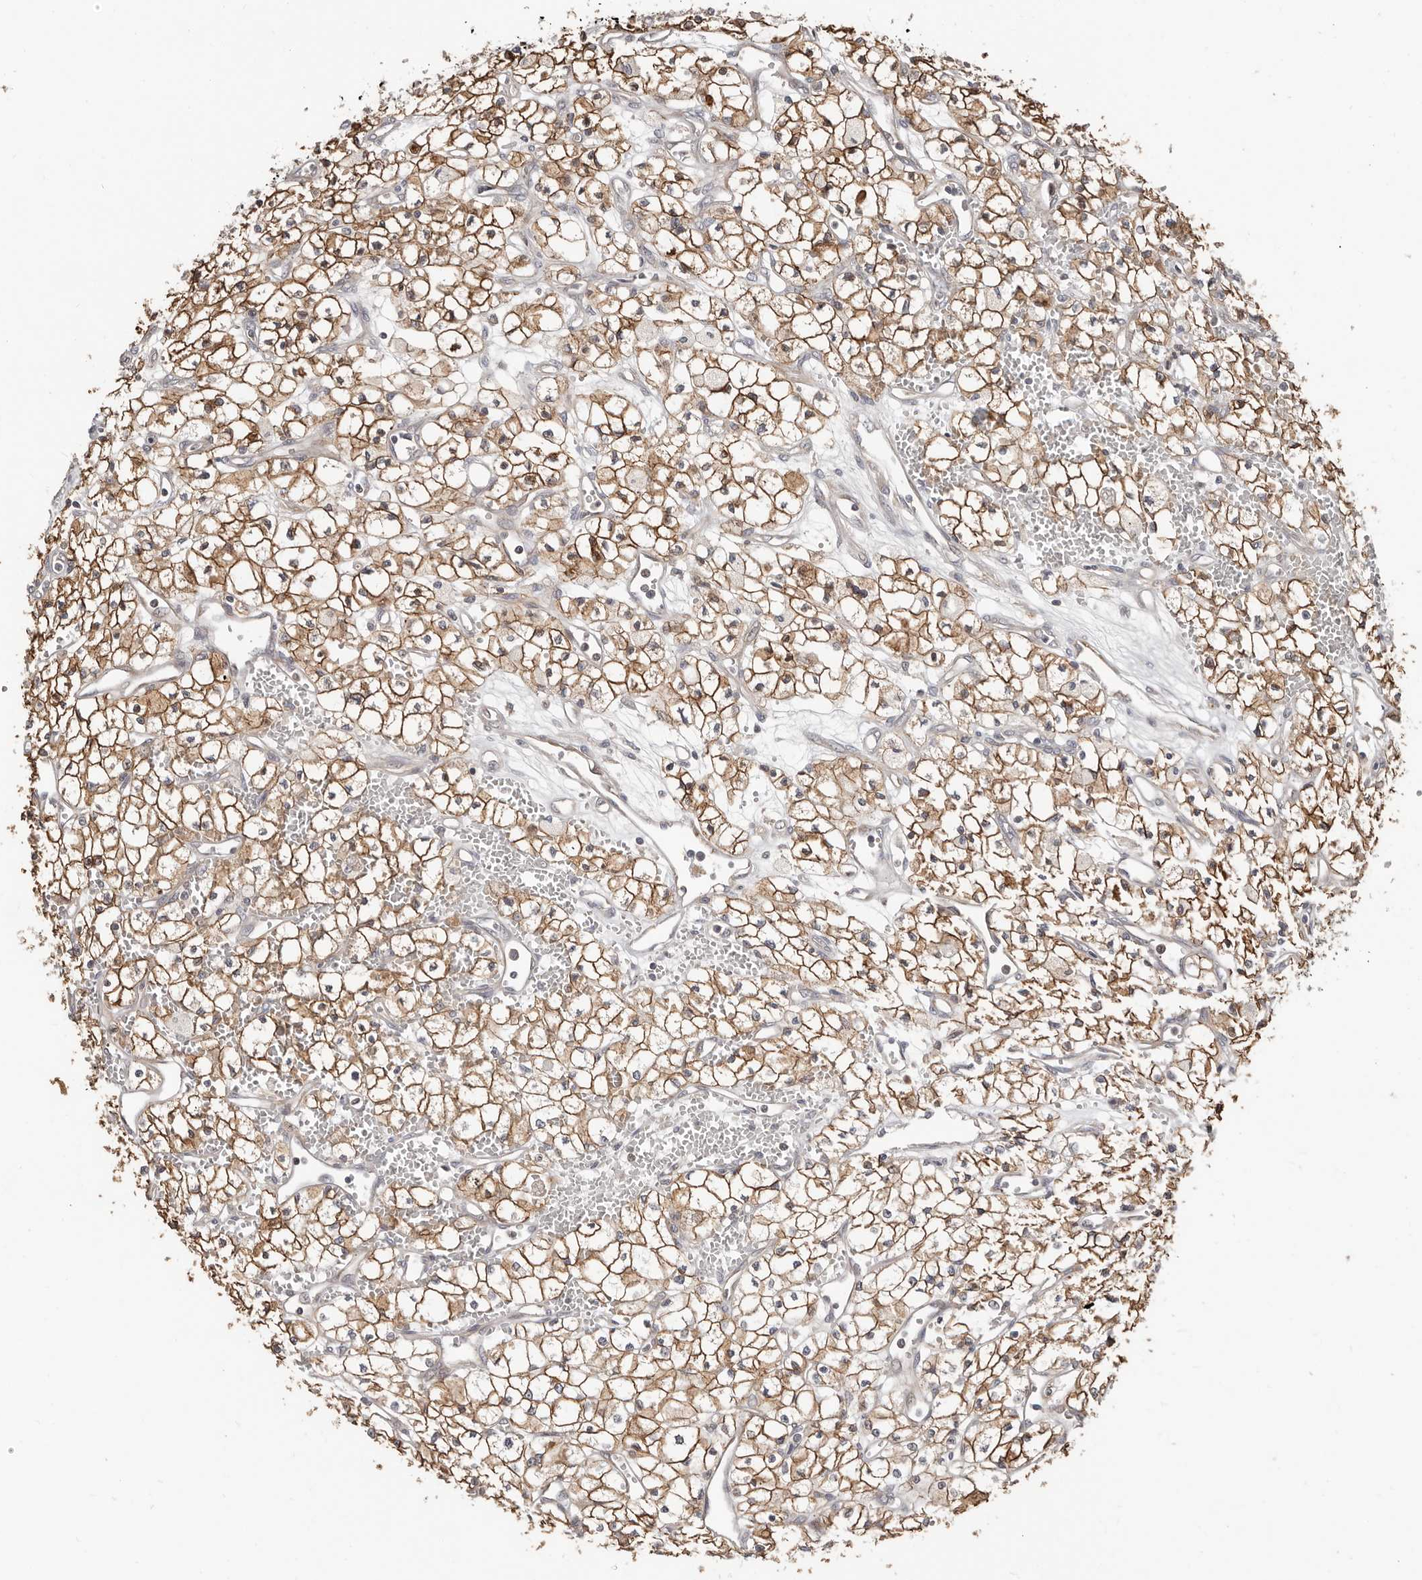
{"staining": {"intensity": "moderate", "quantity": ">75%", "location": "cytoplasmic/membranous"}, "tissue": "renal cancer", "cell_type": "Tumor cells", "image_type": "cancer", "snomed": [{"axis": "morphology", "description": "Adenocarcinoma, NOS"}, {"axis": "topography", "description": "Kidney"}], "caption": "A brown stain highlights moderate cytoplasmic/membranous expression of a protein in human renal cancer tumor cells.", "gene": "SMYD4", "patient": {"sex": "male", "age": 59}}